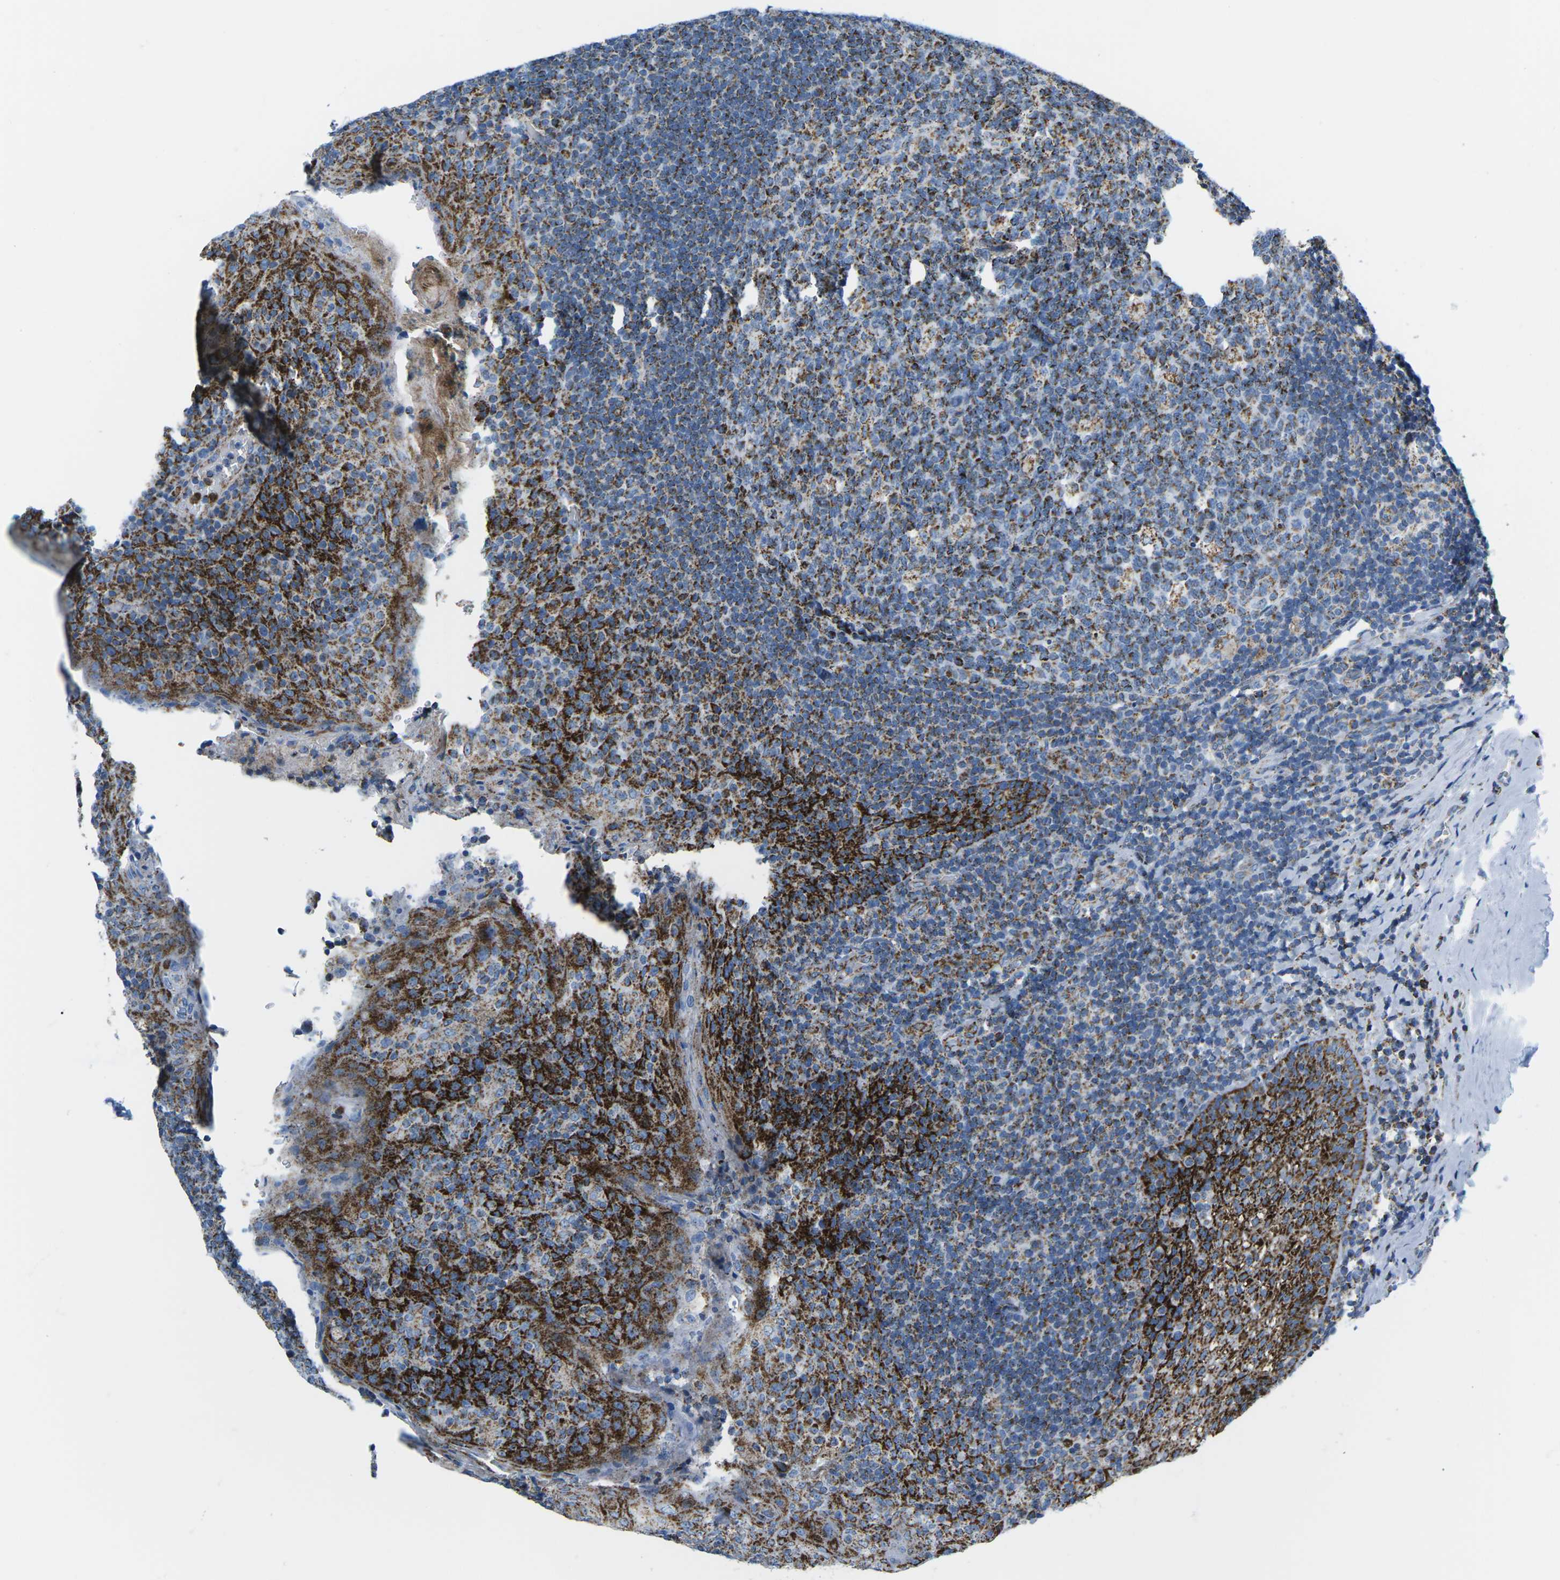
{"staining": {"intensity": "strong", "quantity": "25%-75%", "location": "cytoplasmic/membranous"}, "tissue": "tonsil", "cell_type": "Germinal center cells", "image_type": "normal", "snomed": [{"axis": "morphology", "description": "Normal tissue, NOS"}, {"axis": "topography", "description": "Tonsil"}], "caption": "Protein staining by IHC displays strong cytoplasmic/membranous positivity in about 25%-75% of germinal center cells in normal tonsil.", "gene": "COX6C", "patient": {"sex": "male", "age": 17}}